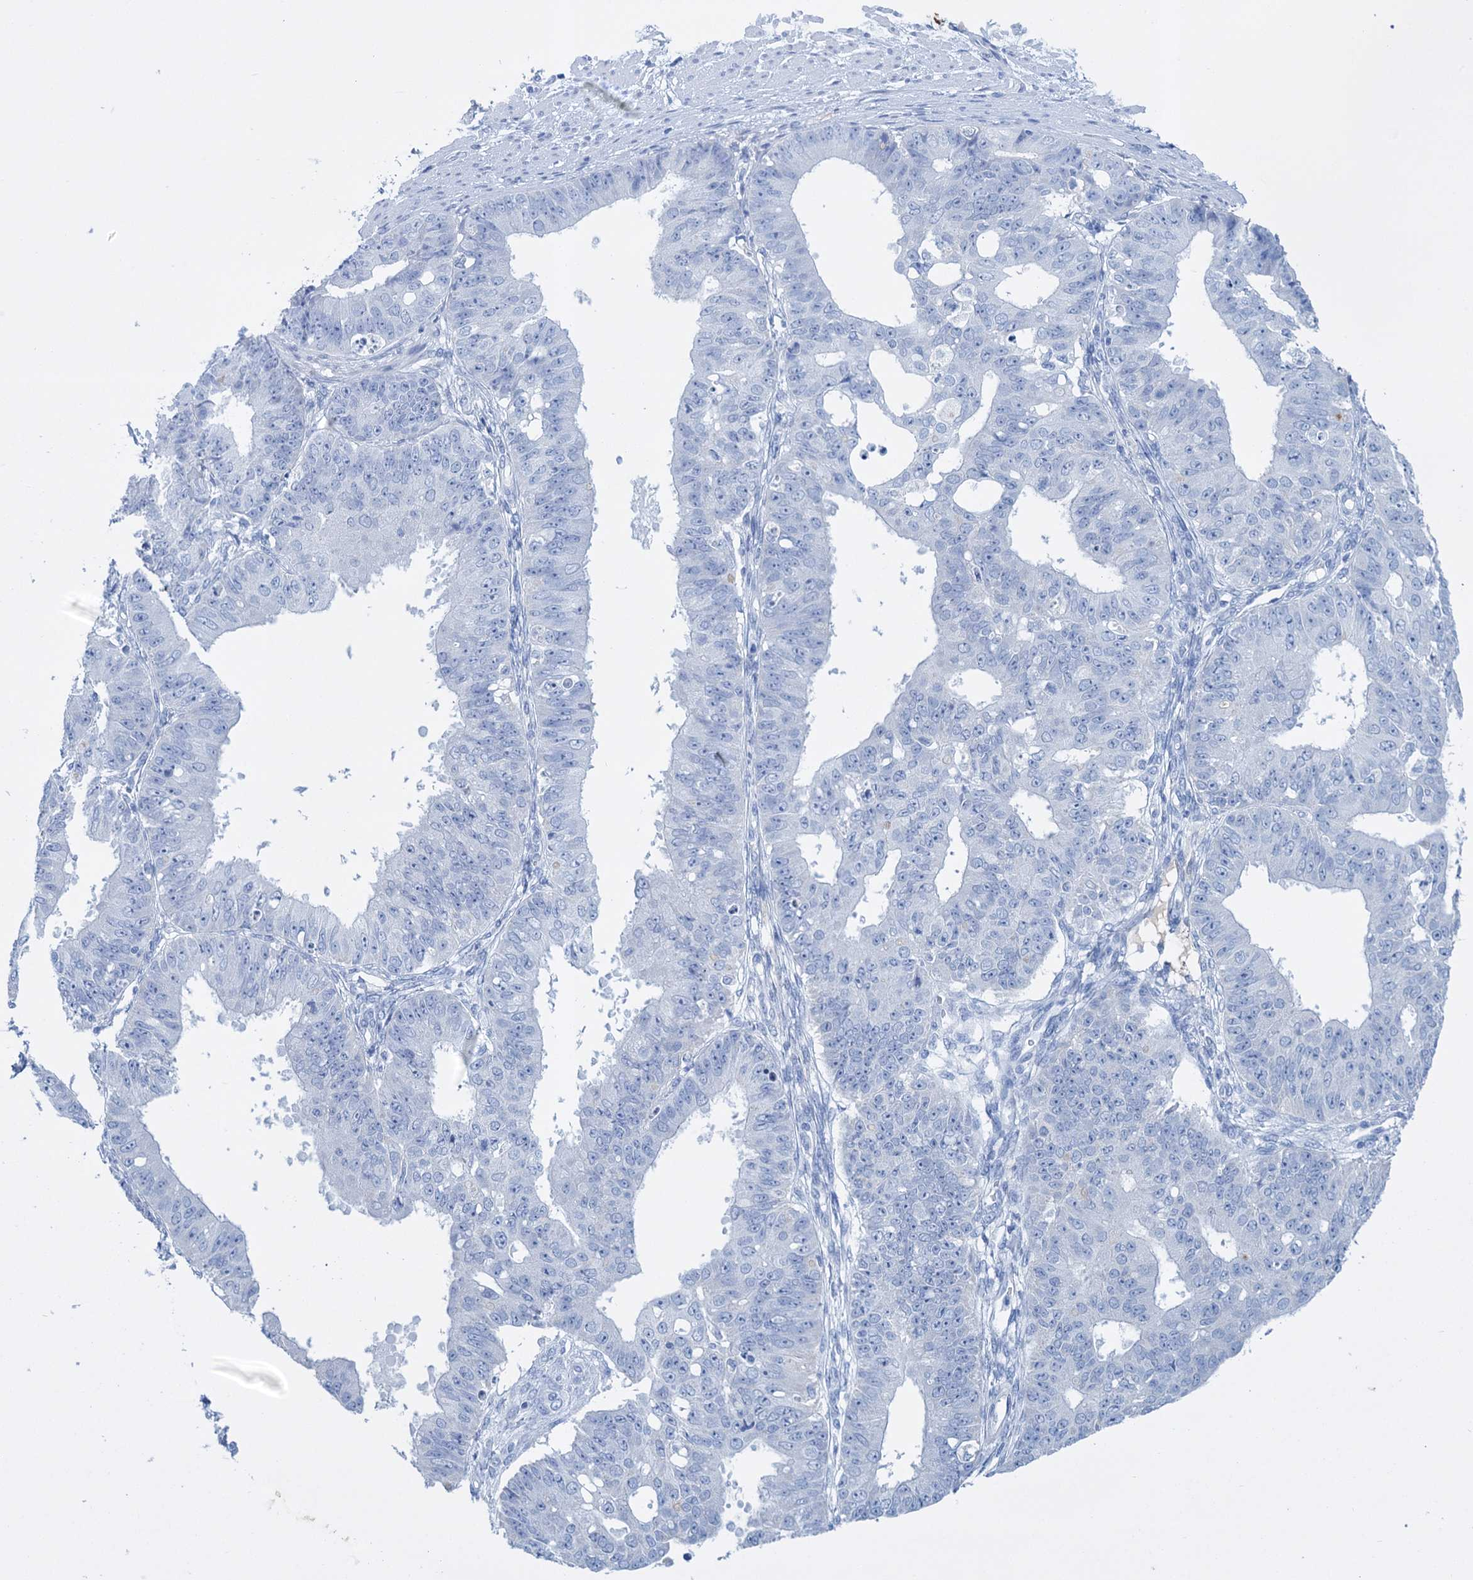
{"staining": {"intensity": "negative", "quantity": "none", "location": "none"}, "tissue": "ovarian cancer", "cell_type": "Tumor cells", "image_type": "cancer", "snomed": [{"axis": "morphology", "description": "Carcinoma, endometroid"}, {"axis": "topography", "description": "Appendix"}, {"axis": "topography", "description": "Ovary"}], "caption": "High power microscopy image of an IHC photomicrograph of endometroid carcinoma (ovarian), revealing no significant staining in tumor cells. (Brightfield microscopy of DAB immunohistochemistry at high magnification).", "gene": "FBXW12", "patient": {"sex": "female", "age": 42}}